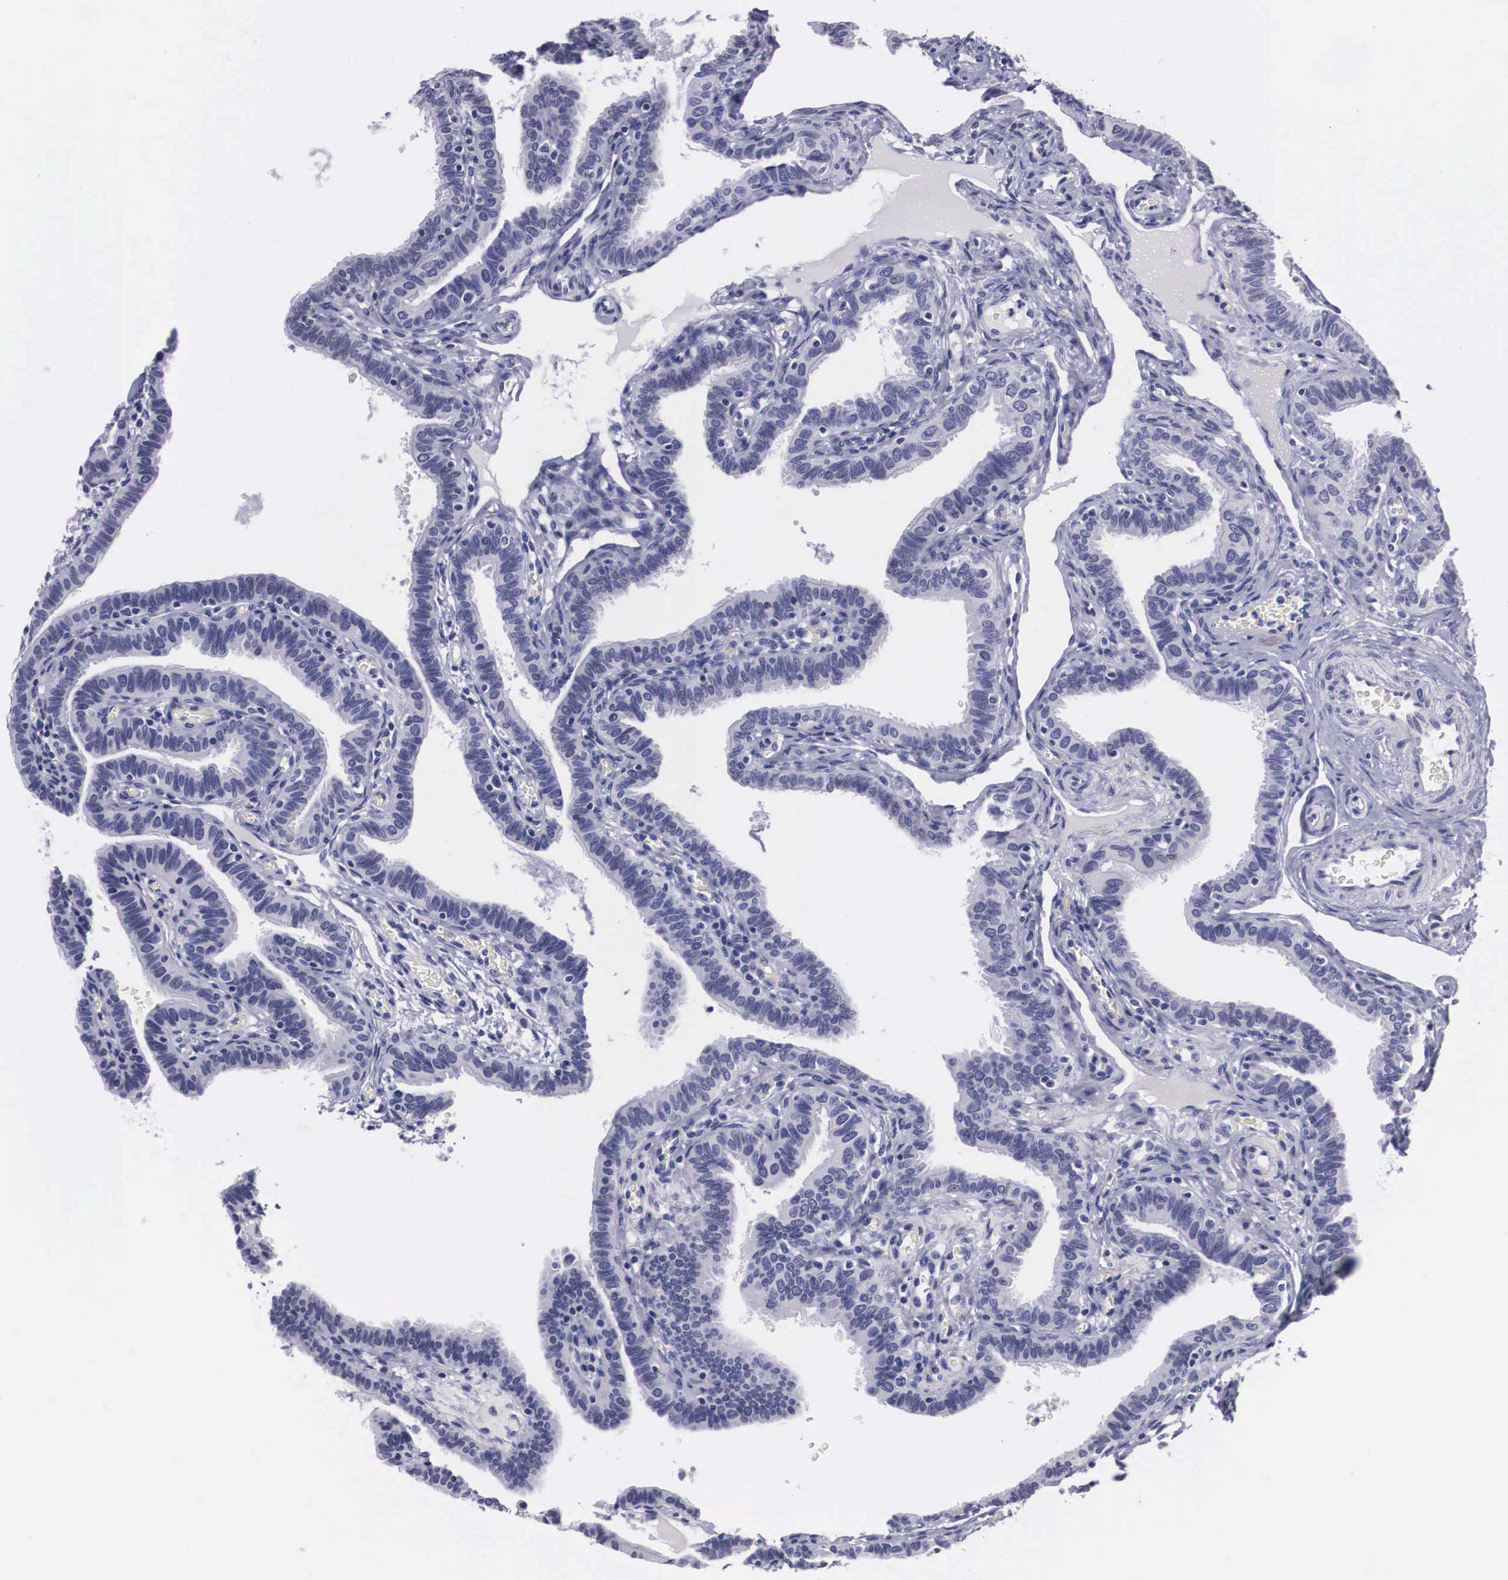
{"staining": {"intensity": "negative", "quantity": "none", "location": "none"}, "tissue": "fallopian tube", "cell_type": "Glandular cells", "image_type": "normal", "snomed": [{"axis": "morphology", "description": "Normal tissue, NOS"}, {"axis": "topography", "description": "Fallopian tube"}], "caption": "The micrograph displays no staining of glandular cells in benign fallopian tube.", "gene": "C22orf31", "patient": {"sex": "female", "age": 38}}